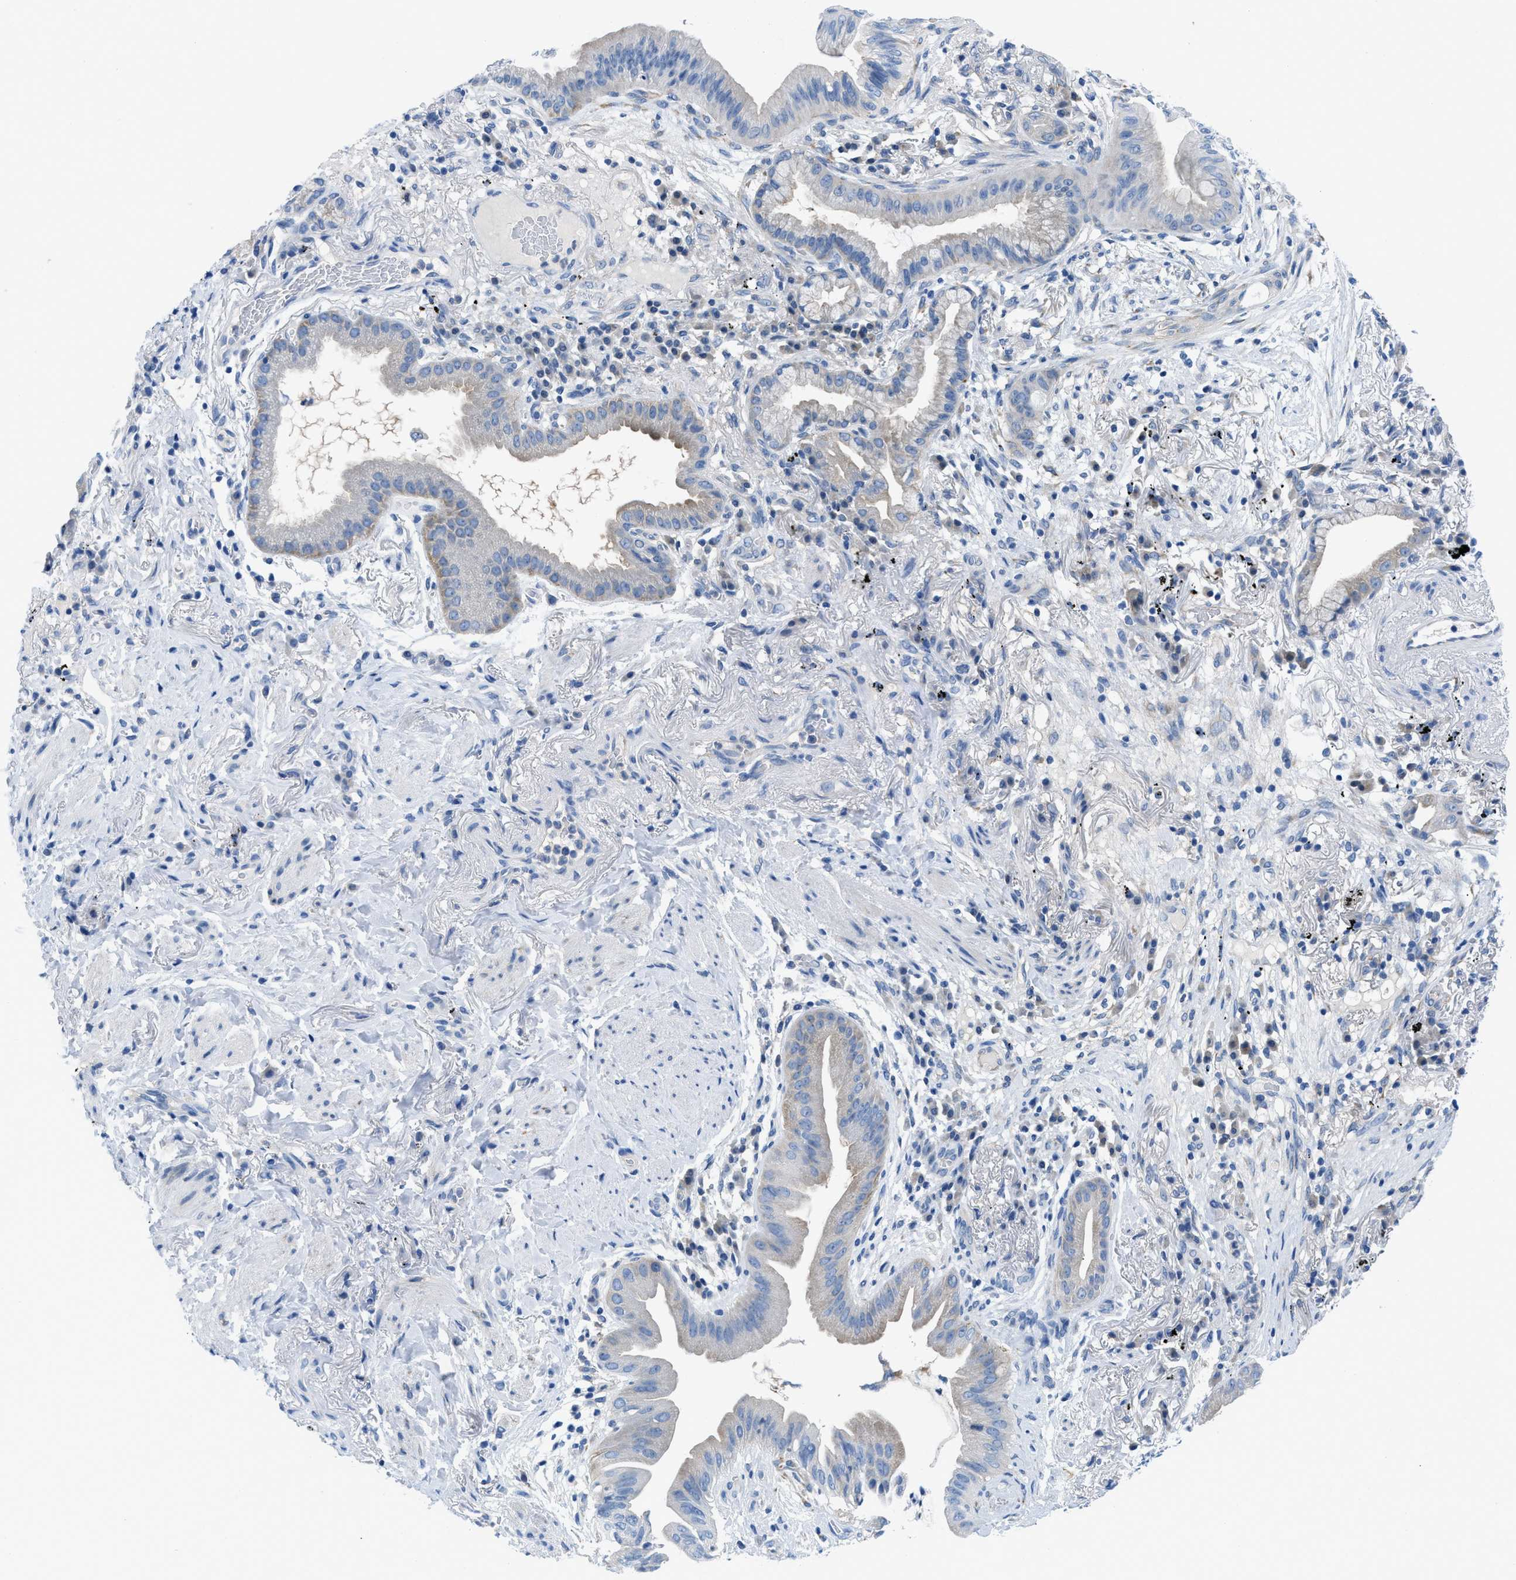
{"staining": {"intensity": "weak", "quantity": "<25%", "location": "cytoplasmic/membranous"}, "tissue": "lung cancer", "cell_type": "Tumor cells", "image_type": "cancer", "snomed": [{"axis": "morphology", "description": "Normal tissue, NOS"}, {"axis": "morphology", "description": "Adenocarcinoma, NOS"}, {"axis": "topography", "description": "Bronchus"}, {"axis": "topography", "description": "Lung"}], "caption": "Immunohistochemistry of human adenocarcinoma (lung) reveals no staining in tumor cells.", "gene": "BNC2", "patient": {"sex": "female", "age": 70}}